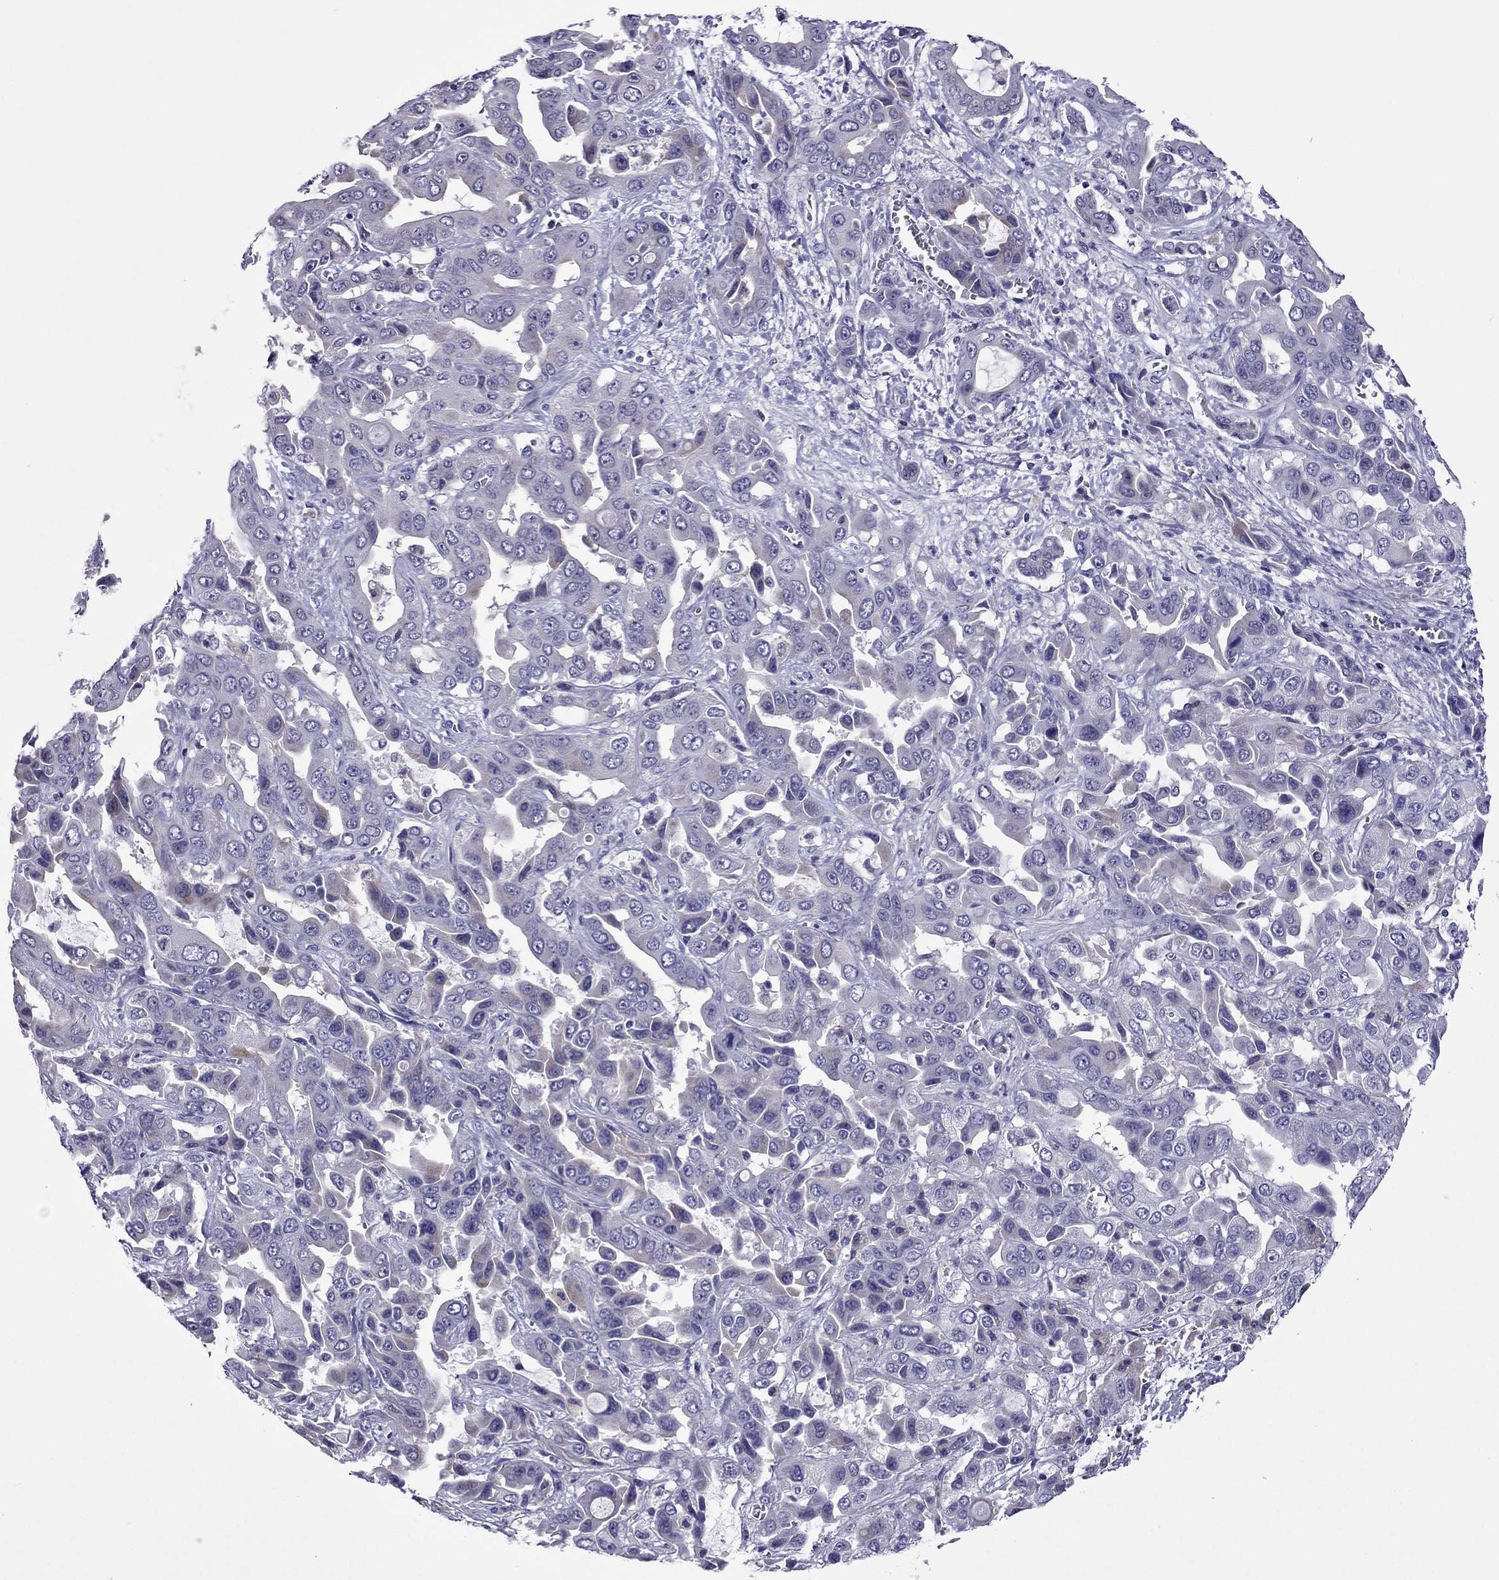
{"staining": {"intensity": "negative", "quantity": "none", "location": "none"}, "tissue": "liver cancer", "cell_type": "Tumor cells", "image_type": "cancer", "snomed": [{"axis": "morphology", "description": "Cholangiocarcinoma"}, {"axis": "topography", "description": "Liver"}], "caption": "The histopathology image displays no significant positivity in tumor cells of cholangiocarcinoma (liver). Nuclei are stained in blue.", "gene": "SPTBN4", "patient": {"sex": "female", "age": 52}}